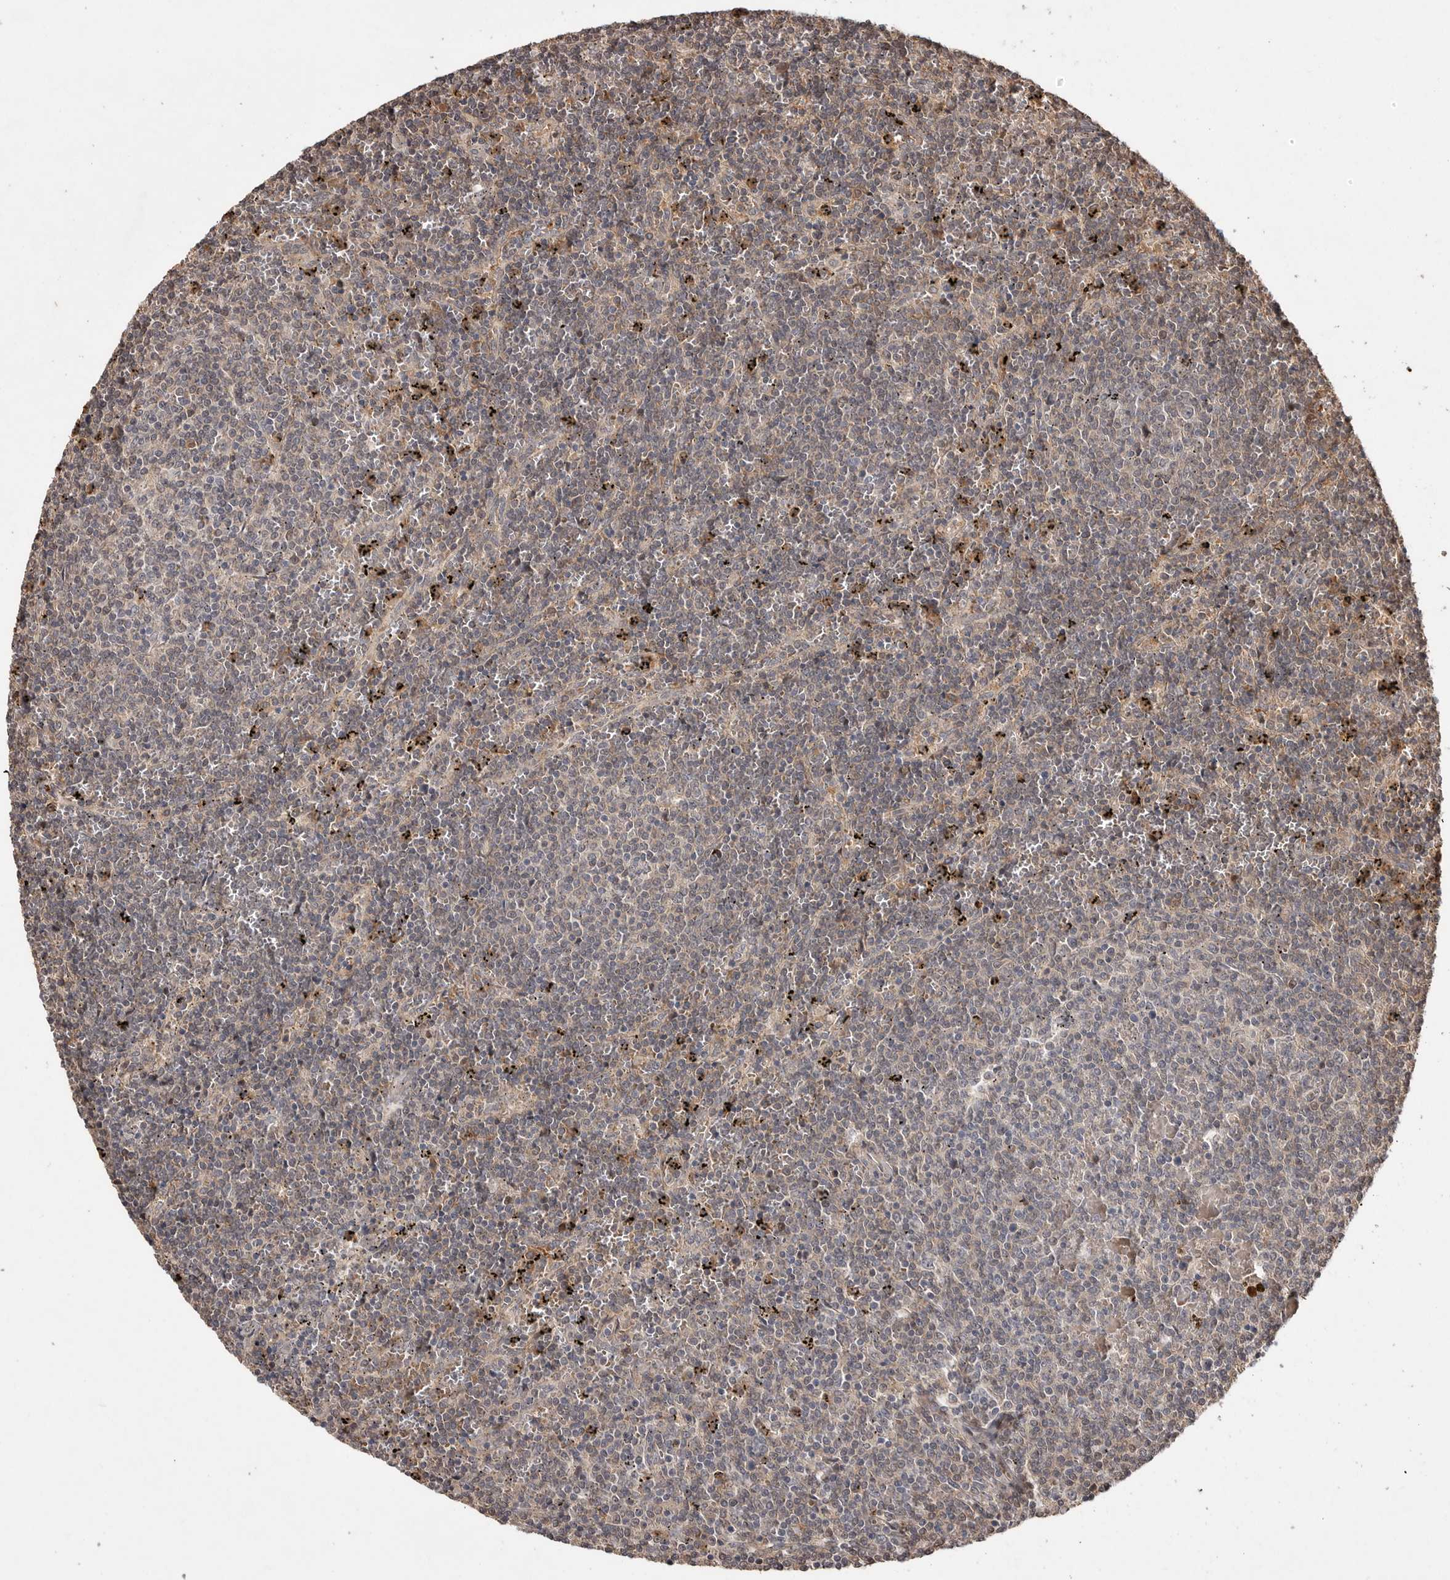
{"staining": {"intensity": "weak", "quantity": "<25%", "location": "cytoplasmic/membranous"}, "tissue": "lymphoma", "cell_type": "Tumor cells", "image_type": "cancer", "snomed": [{"axis": "morphology", "description": "Malignant lymphoma, non-Hodgkin's type, Low grade"}, {"axis": "topography", "description": "Spleen"}], "caption": "Immunohistochemical staining of human lymphoma exhibits no significant expression in tumor cells. (Brightfield microscopy of DAB immunohistochemistry at high magnification).", "gene": "VN1R4", "patient": {"sex": "female", "age": 50}}